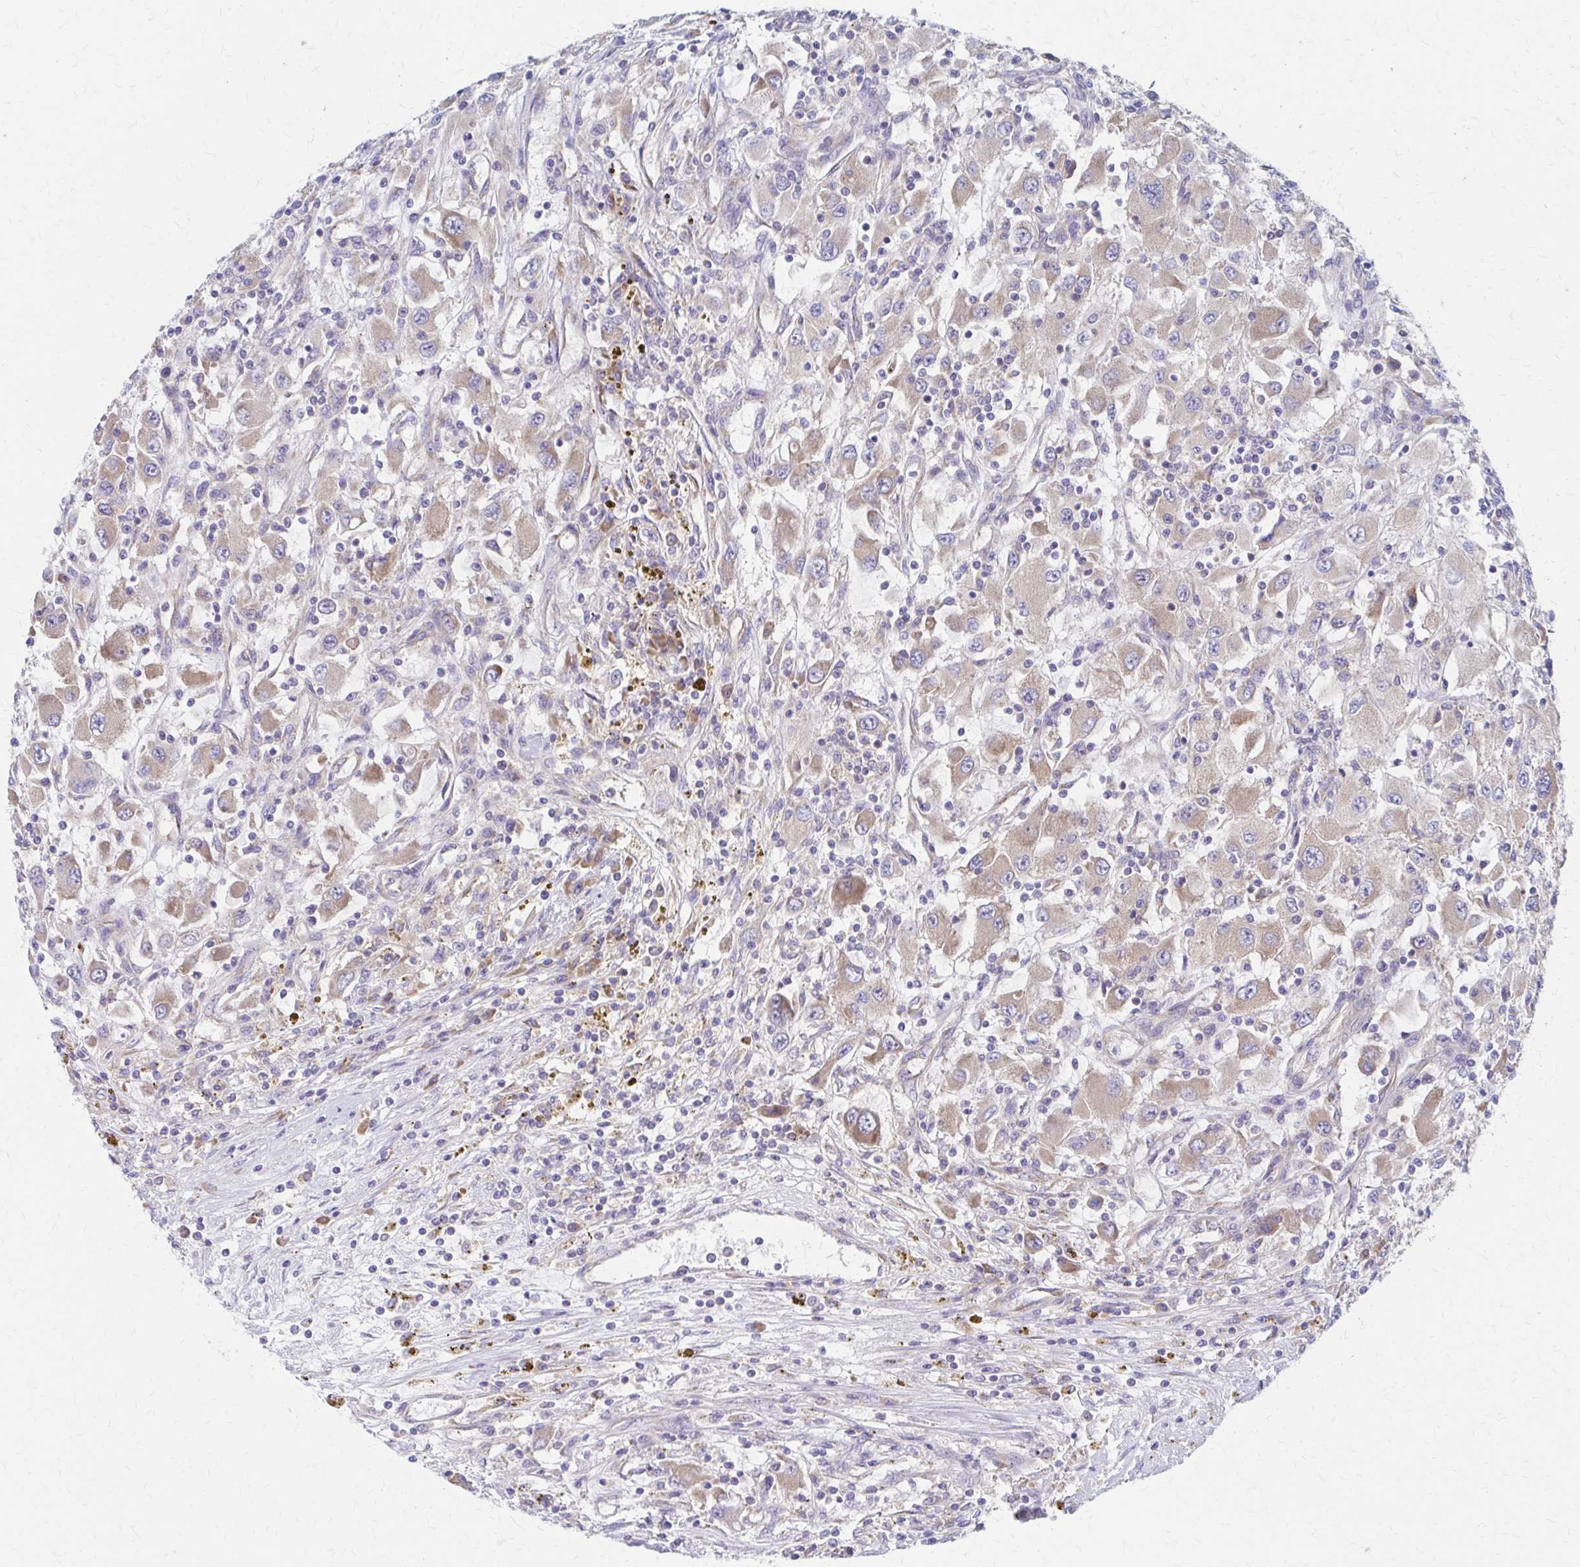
{"staining": {"intensity": "weak", "quantity": ">75%", "location": "cytoplasmic/membranous"}, "tissue": "renal cancer", "cell_type": "Tumor cells", "image_type": "cancer", "snomed": [{"axis": "morphology", "description": "Adenocarcinoma, NOS"}, {"axis": "topography", "description": "Kidney"}], "caption": "Brown immunohistochemical staining in human renal cancer (adenocarcinoma) shows weak cytoplasmic/membranous staining in about >75% of tumor cells. Using DAB (3,3'-diaminobenzidine) (brown) and hematoxylin (blue) stains, captured at high magnification using brightfield microscopy.", "gene": "RPL27A", "patient": {"sex": "female", "age": 67}}